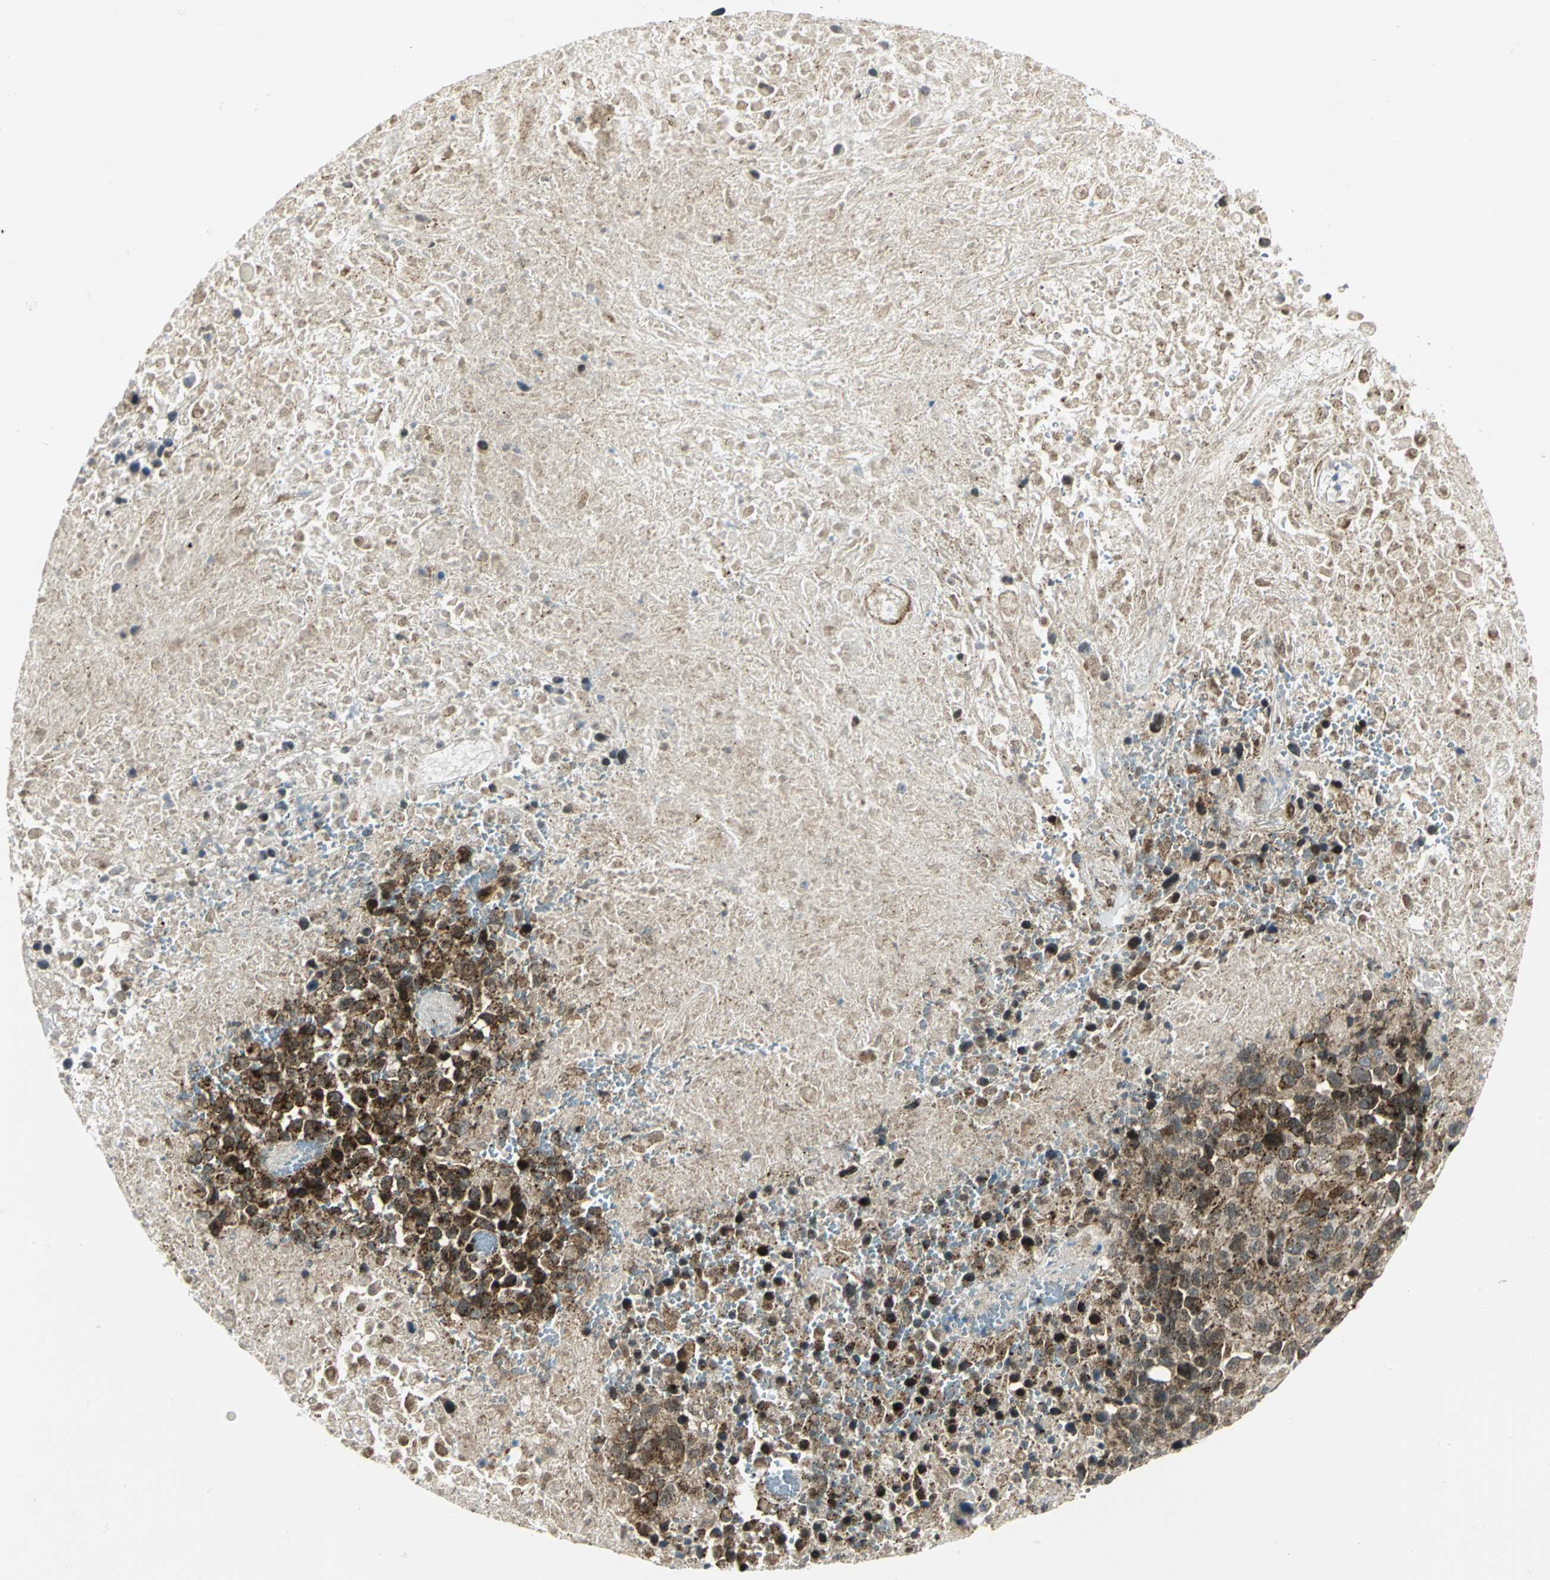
{"staining": {"intensity": "strong", "quantity": ">75%", "location": "cytoplasmic/membranous"}, "tissue": "melanoma", "cell_type": "Tumor cells", "image_type": "cancer", "snomed": [{"axis": "morphology", "description": "Malignant melanoma, Metastatic site"}, {"axis": "topography", "description": "Cerebral cortex"}], "caption": "Brown immunohistochemical staining in melanoma displays strong cytoplasmic/membranous staining in approximately >75% of tumor cells.", "gene": "ATP6V1A", "patient": {"sex": "female", "age": 52}}